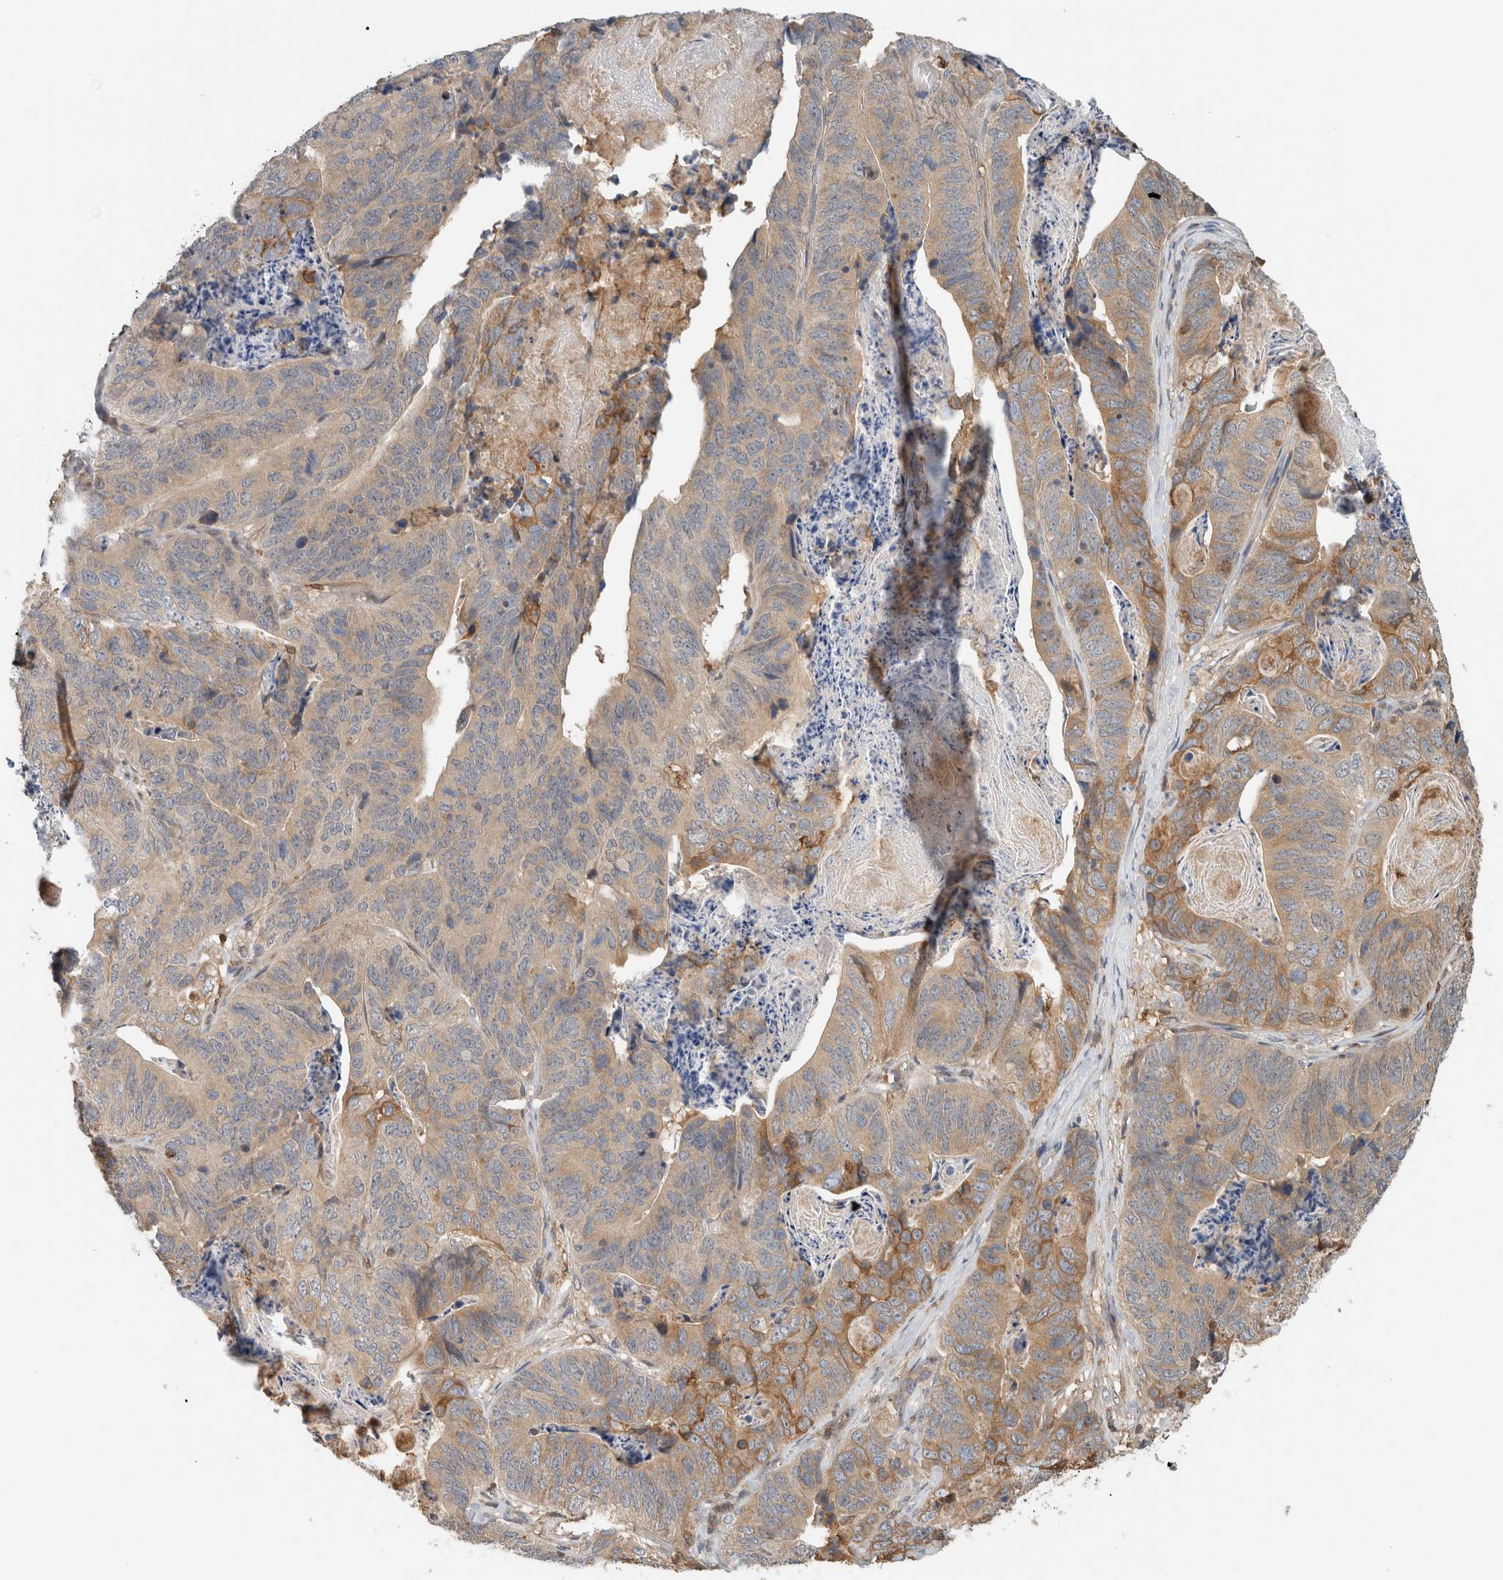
{"staining": {"intensity": "moderate", "quantity": "25%-75%", "location": "cytoplasmic/membranous"}, "tissue": "stomach cancer", "cell_type": "Tumor cells", "image_type": "cancer", "snomed": [{"axis": "morphology", "description": "Normal tissue, NOS"}, {"axis": "morphology", "description": "Adenocarcinoma, NOS"}, {"axis": "topography", "description": "Stomach"}], "caption": "Protein staining exhibits moderate cytoplasmic/membranous positivity in about 25%-75% of tumor cells in stomach adenocarcinoma.", "gene": "PFDN4", "patient": {"sex": "female", "age": 89}}